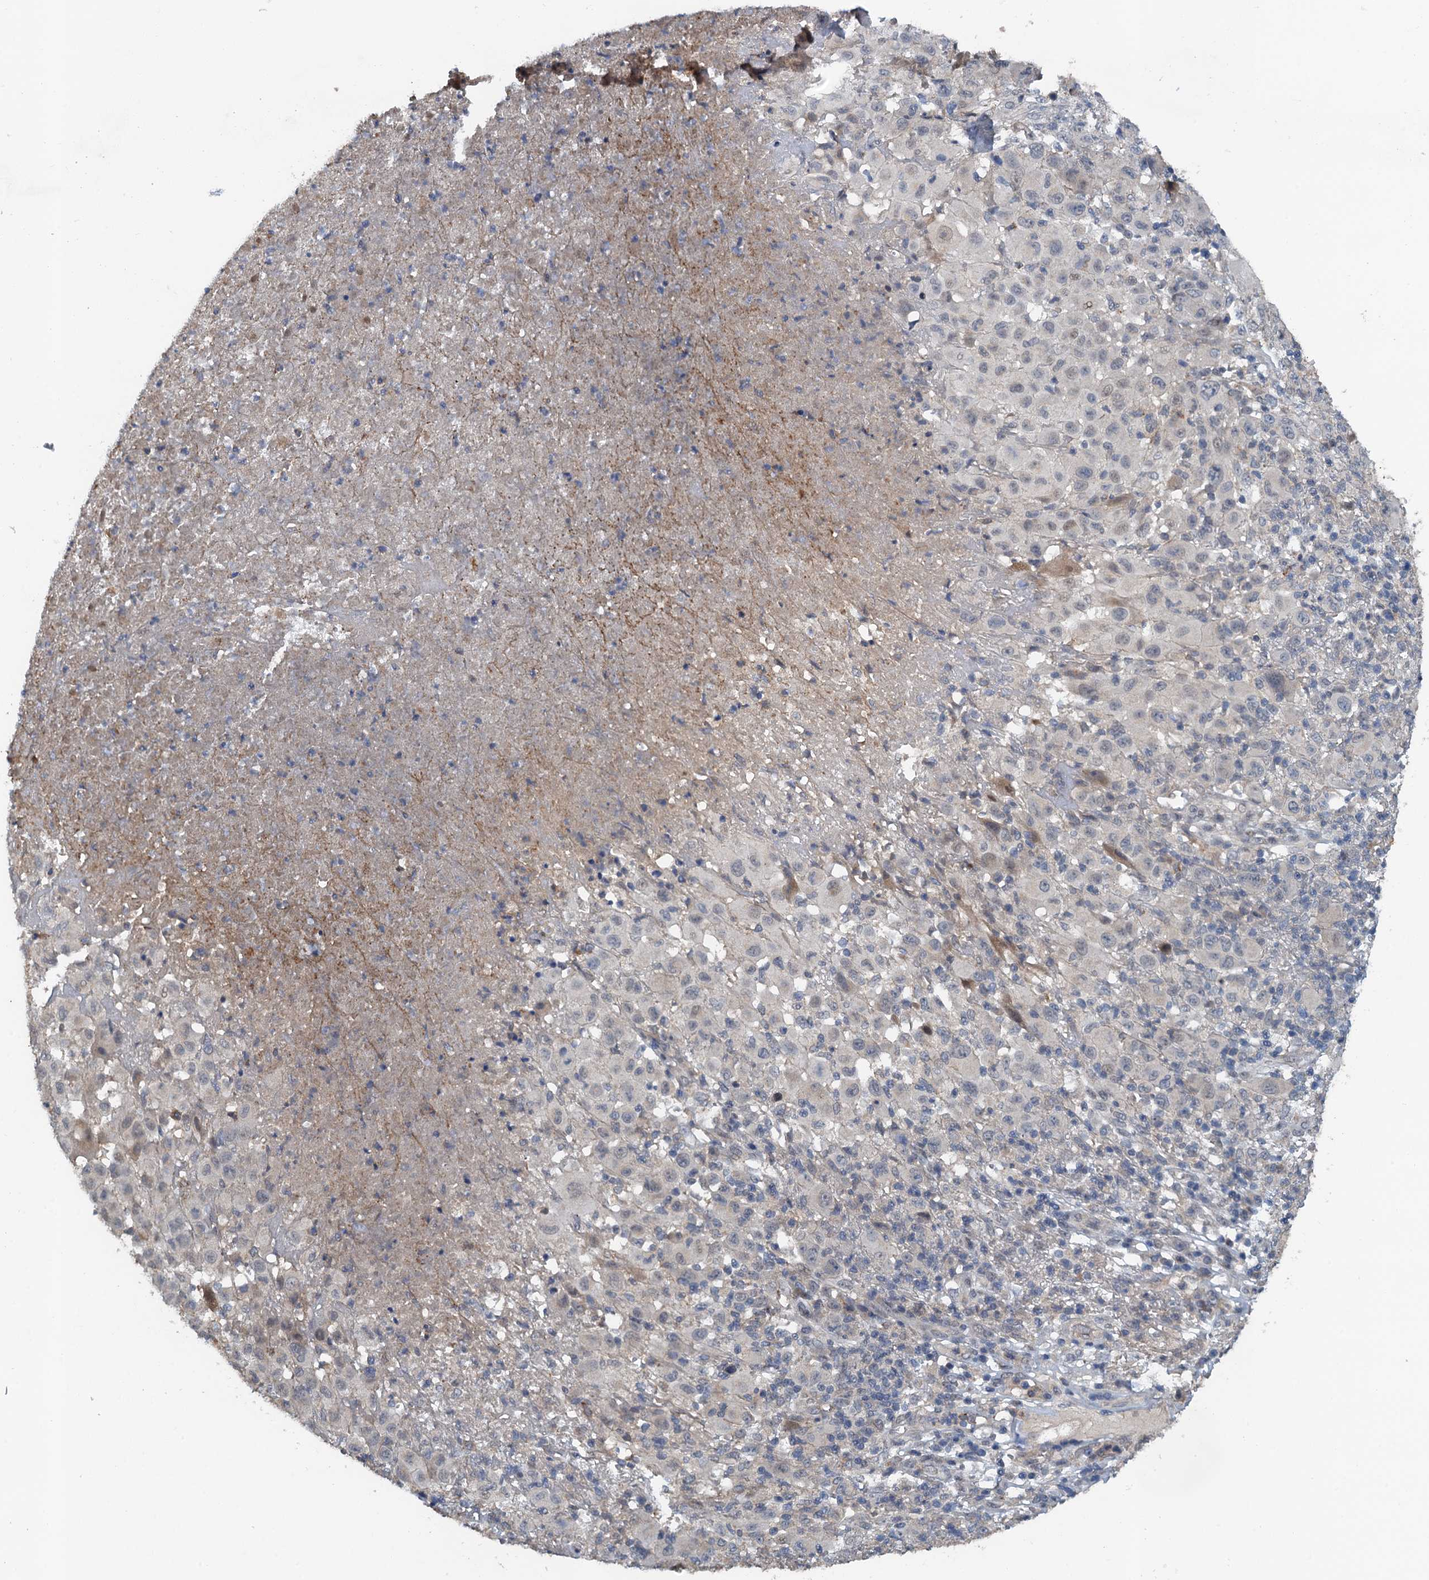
{"staining": {"intensity": "negative", "quantity": "none", "location": "none"}, "tissue": "melanoma", "cell_type": "Tumor cells", "image_type": "cancer", "snomed": [{"axis": "morphology", "description": "Malignant melanoma, NOS"}, {"axis": "topography", "description": "Skin"}], "caption": "IHC photomicrograph of neoplastic tissue: human melanoma stained with DAB (3,3'-diaminobenzidine) reveals no significant protein positivity in tumor cells. (Brightfield microscopy of DAB (3,3'-diaminobenzidine) IHC at high magnification).", "gene": "ZNF606", "patient": {"sex": "male", "age": 73}}